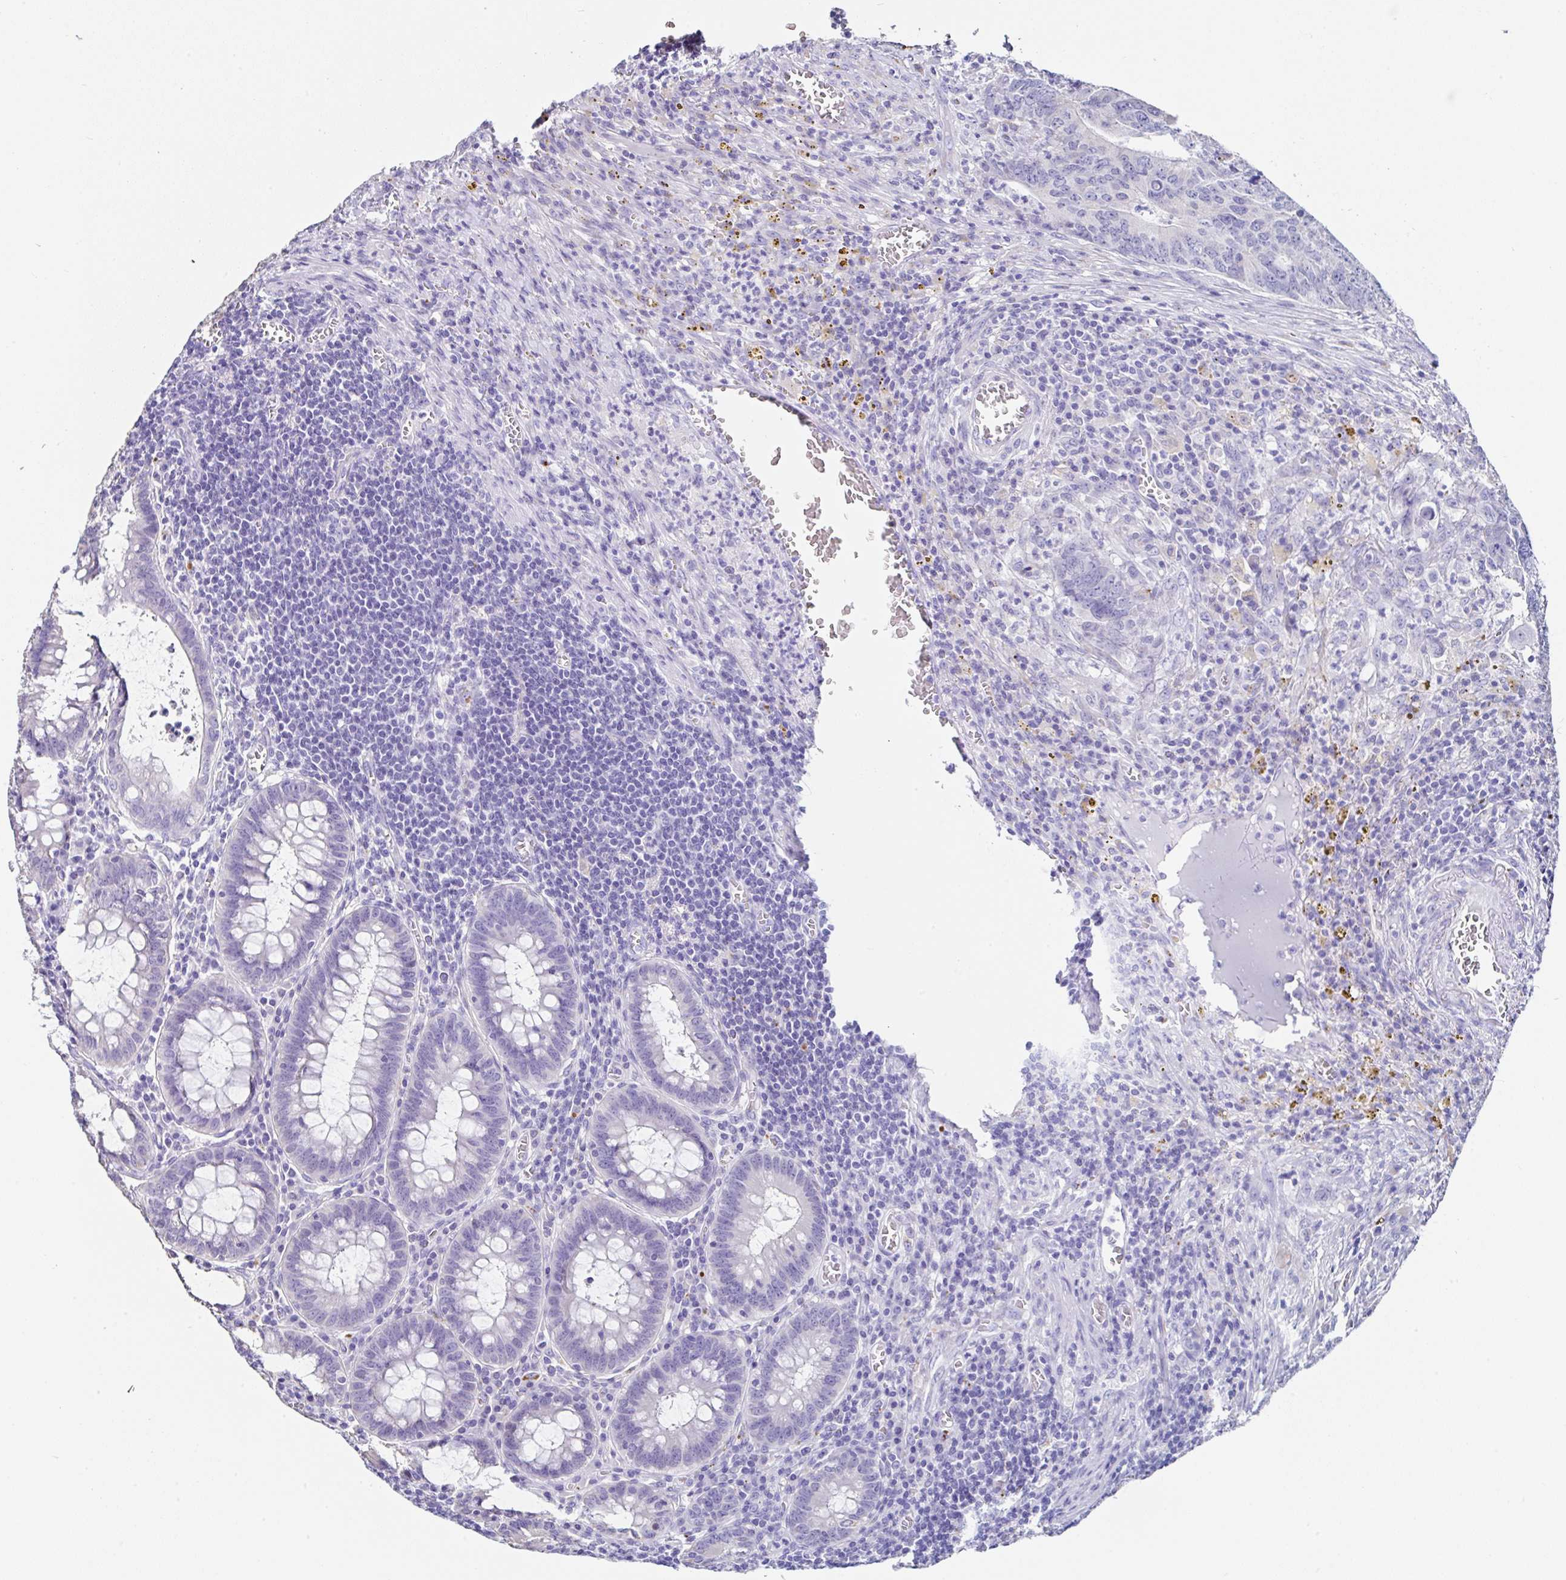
{"staining": {"intensity": "negative", "quantity": "none", "location": "none"}, "tissue": "colorectal cancer", "cell_type": "Tumor cells", "image_type": "cancer", "snomed": [{"axis": "morphology", "description": "Adenocarcinoma, NOS"}, {"axis": "topography", "description": "Colon"}], "caption": "Tumor cells are negative for brown protein staining in colorectal adenocarcinoma.", "gene": "TMPRSS11E", "patient": {"sex": "male", "age": 86}}